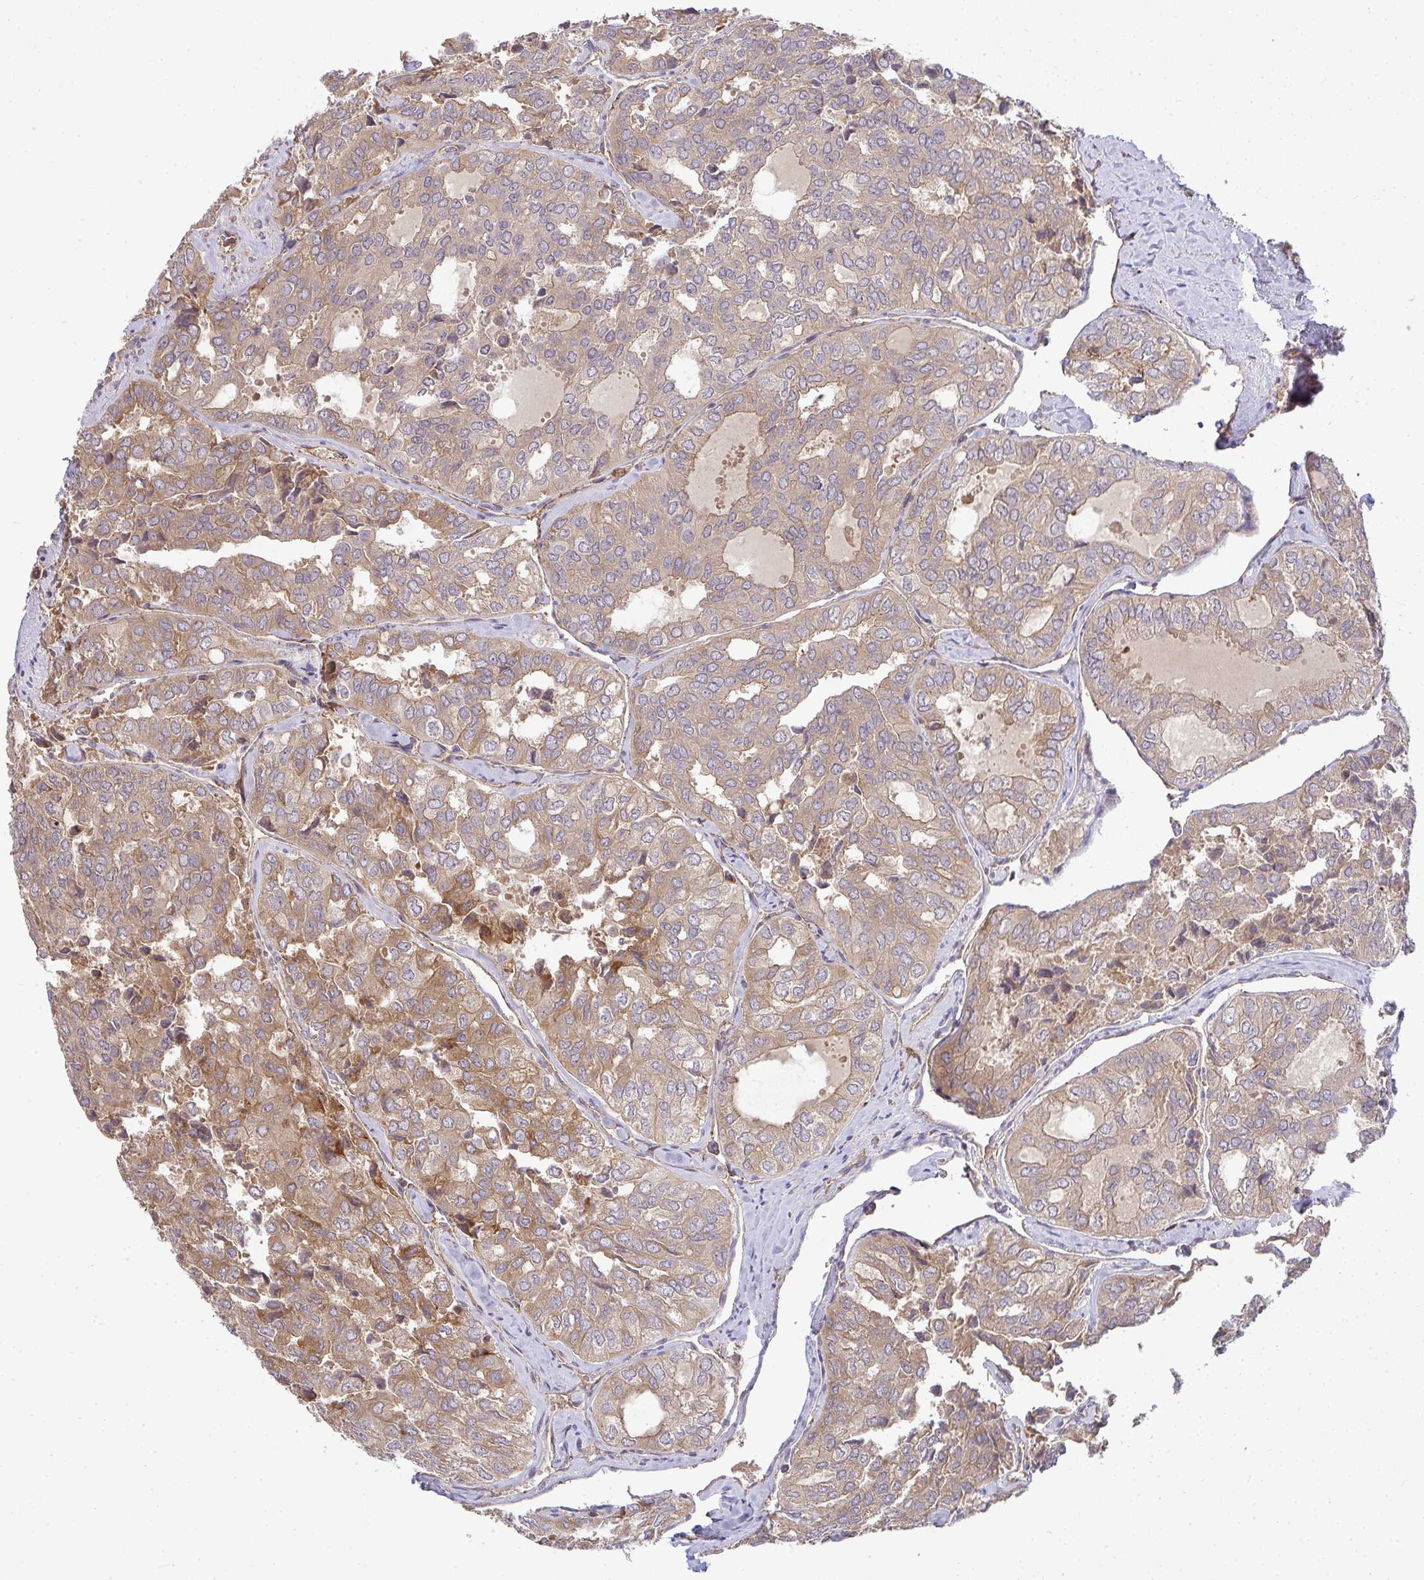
{"staining": {"intensity": "weak", "quantity": ">75%", "location": "cytoplasmic/membranous"}, "tissue": "thyroid cancer", "cell_type": "Tumor cells", "image_type": "cancer", "snomed": [{"axis": "morphology", "description": "Follicular adenoma carcinoma, NOS"}, {"axis": "topography", "description": "Thyroid gland"}], "caption": "DAB immunohistochemical staining of thyroid cancer reveals weak cytoplasmic/membranous protein staining in approximately >75% of tumor cells. (IHC, brightfield microscopy, high magnification).", "gene": "B4GALT6", "patient": {"sex": "male", "age": 75}}